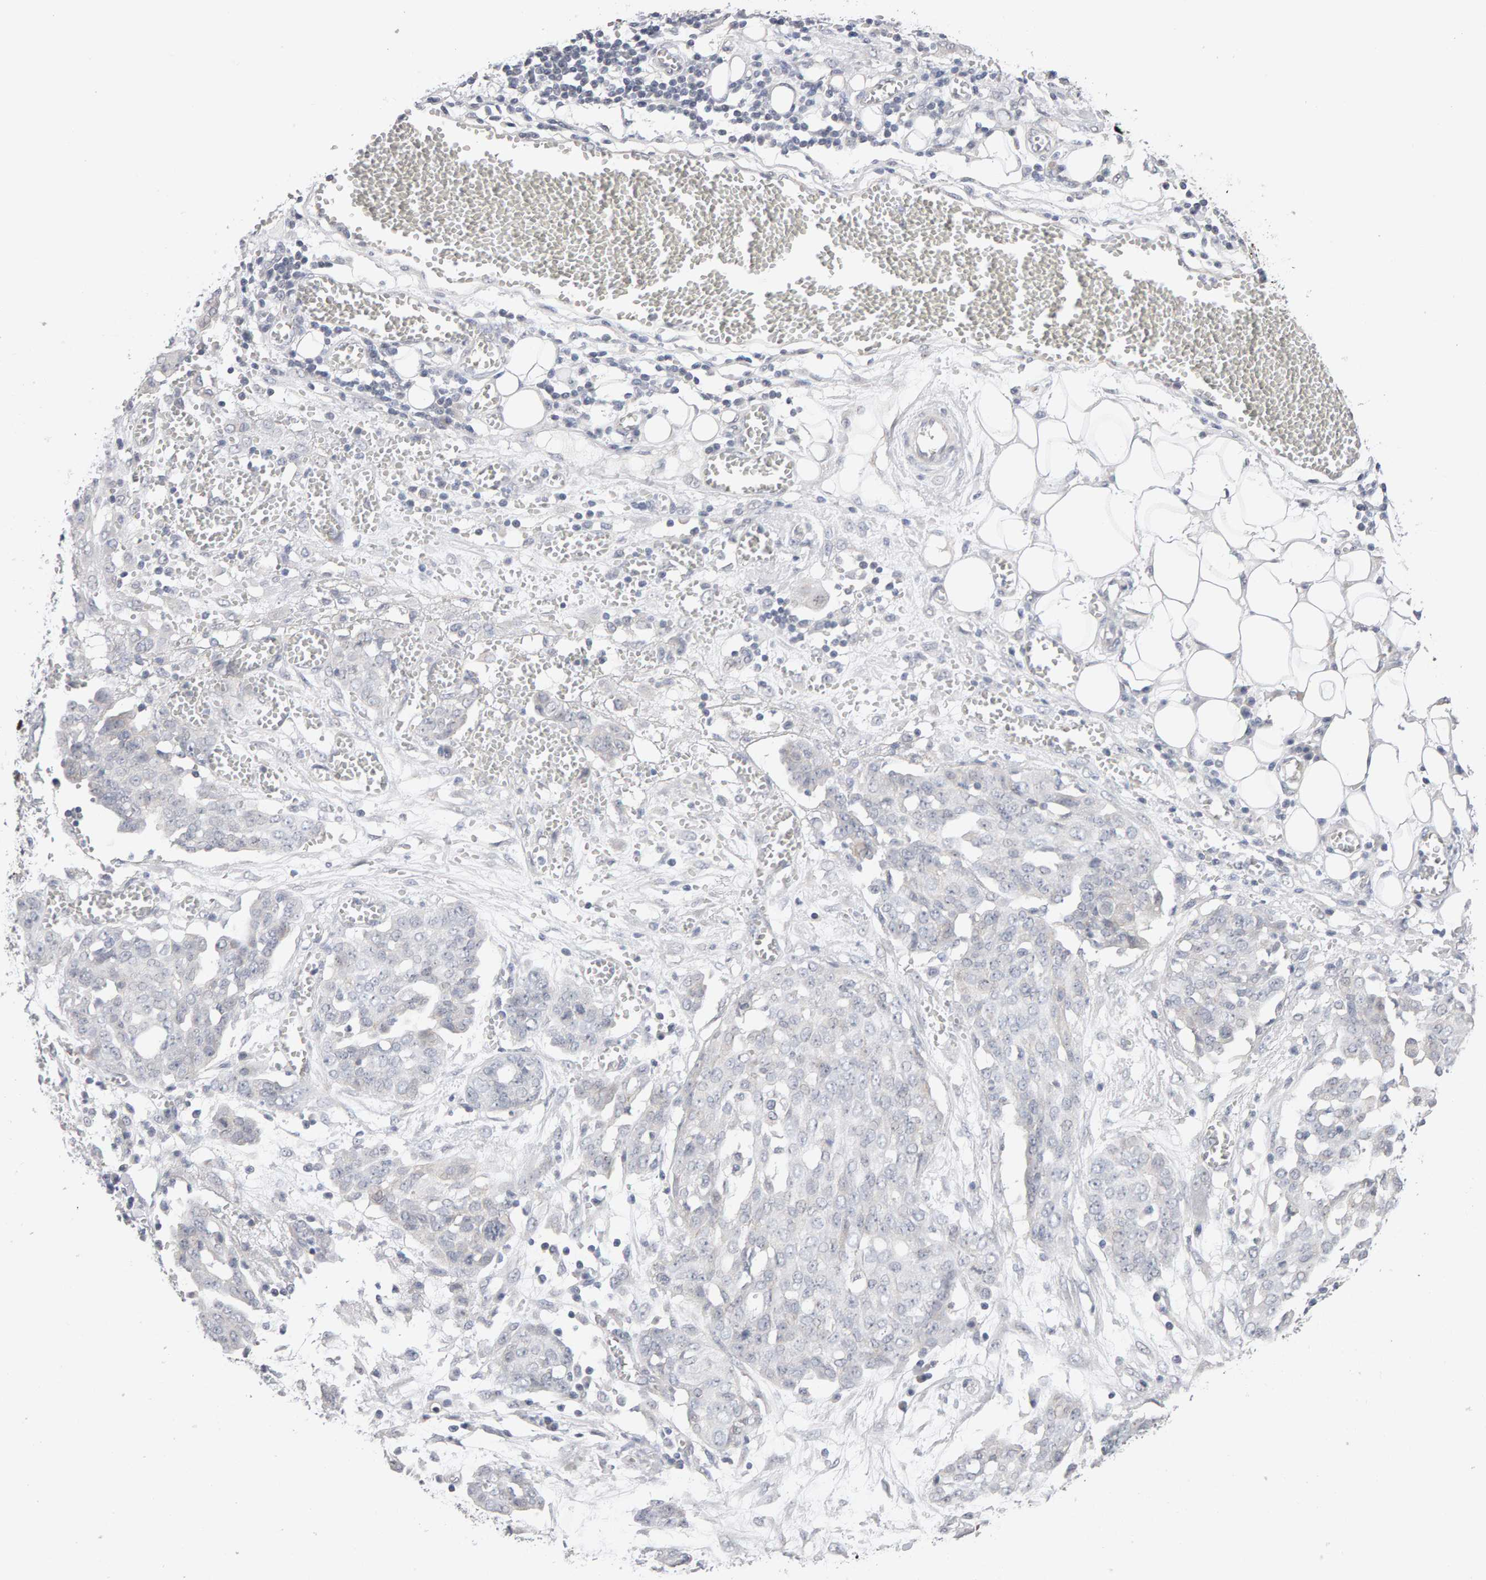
{"staining": {"intensity": "negative", "quantity": "none", "location": "none"}, "tissue": "ovarian cancer", "cell_type": "Tumor cells", "image_type": "cancer", "snomed": [{"axis": "morphology", "description": "Cystadenocarcinoma, serous, NOS"}, {"axis": "topography", "description": "Soft tissue"}, {"axis": "topography", "description": "Ovary"}], "caption": "Tumor cells are negative for brown protein staining in serous cystadenocarcinoma (ovarian).", "gene": "HNF4A", "patient": {"sex": "female", "age": 57}}